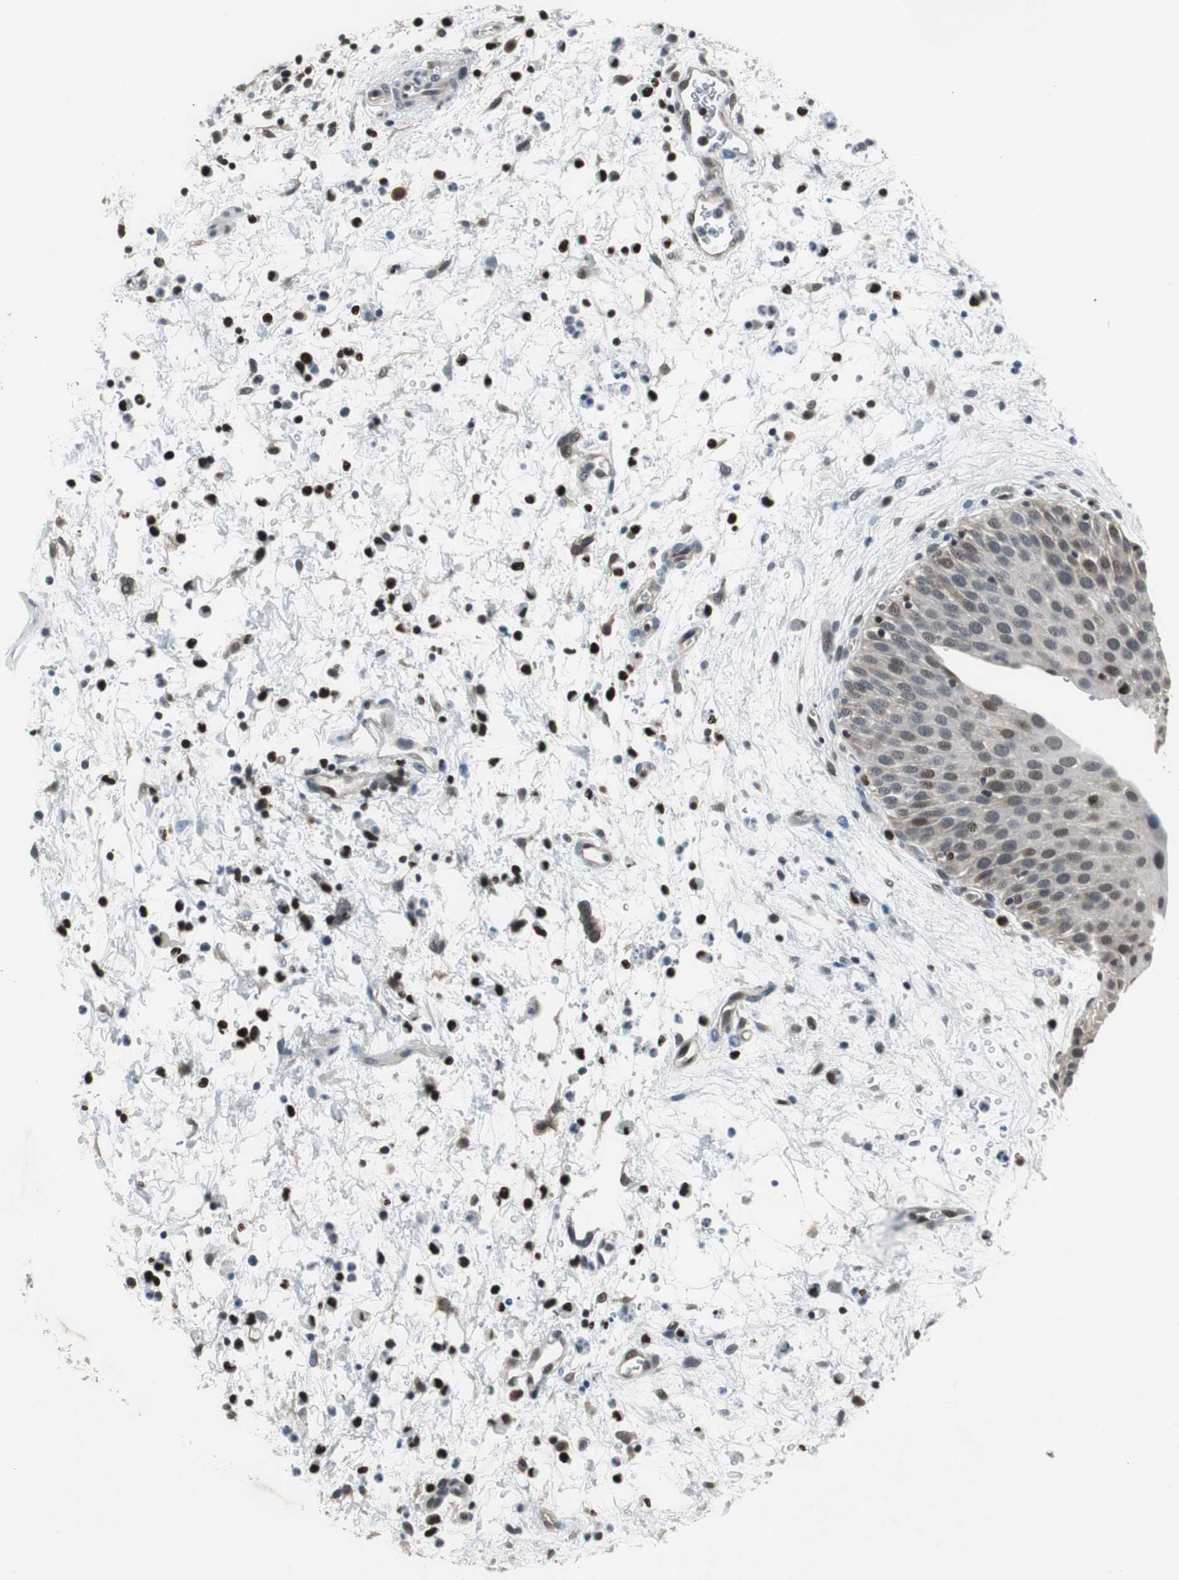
{"staining": {"intensity": "moderate", "quantity": "25%-75%", "location": "cytoplasmic/membranous,nuclear"}, "tissue": "urinary bladder", "cell_type": "Urothelial cells", "image_type": "normal", "snomed": [{"axis": "morphology", "description": "Normal tissue, NOS"}, {"axis": "morphology", "description": "Dysplasia, NOS"}, {"axis": "topography", "description": "Urinary bladder"}], "caption": "Protein analysis of benign urinary bladder demonstrates moderate cytoplasmic/membranous,nuclear positivity in approximately 25%-75% of urothelial cells.", "gene": "MAFB", "patient": {"sex": "male", "age": 35}}